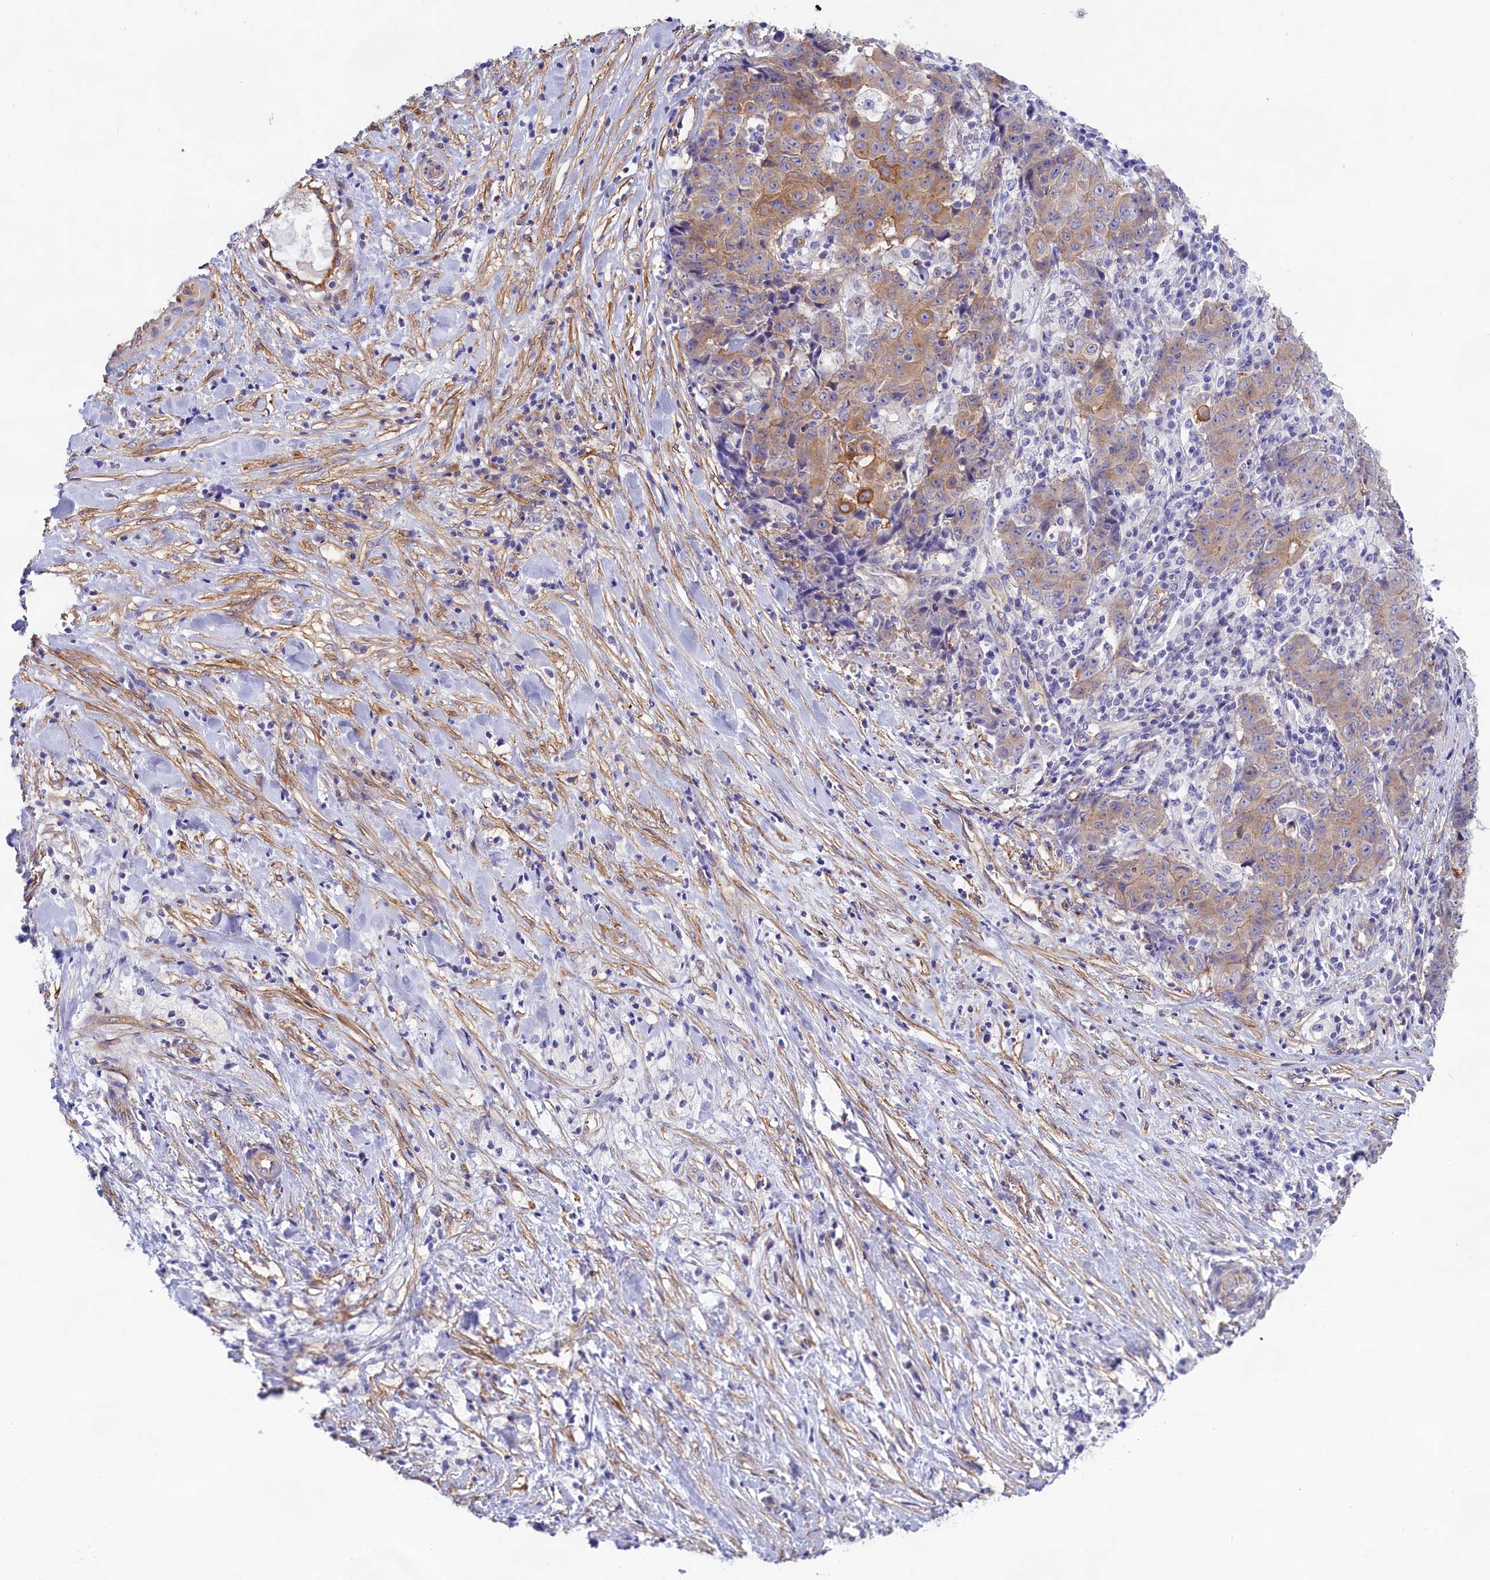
{"staining": {"intensity": "moderate", "quantity": "25%-75%", "location": "cytoplasmic/membranous"}, "tissue": "ovarian cancer", "cell_type": "Tumor cells", "image_type": "cancer", "snomed": [{"axis": "morphology", "description": "Carcinoma, endometroid"}, {"axis": "topography", "description": "Ovary"}], "caption": "The immunohistochemical stain labels moderate cytoplasmic/membranous staining in tumor cells of endometroid carcinoma (ovarian) tissue.", "gene": "PPP1R13L", "patient": {"sex": "female", "age": 42}}